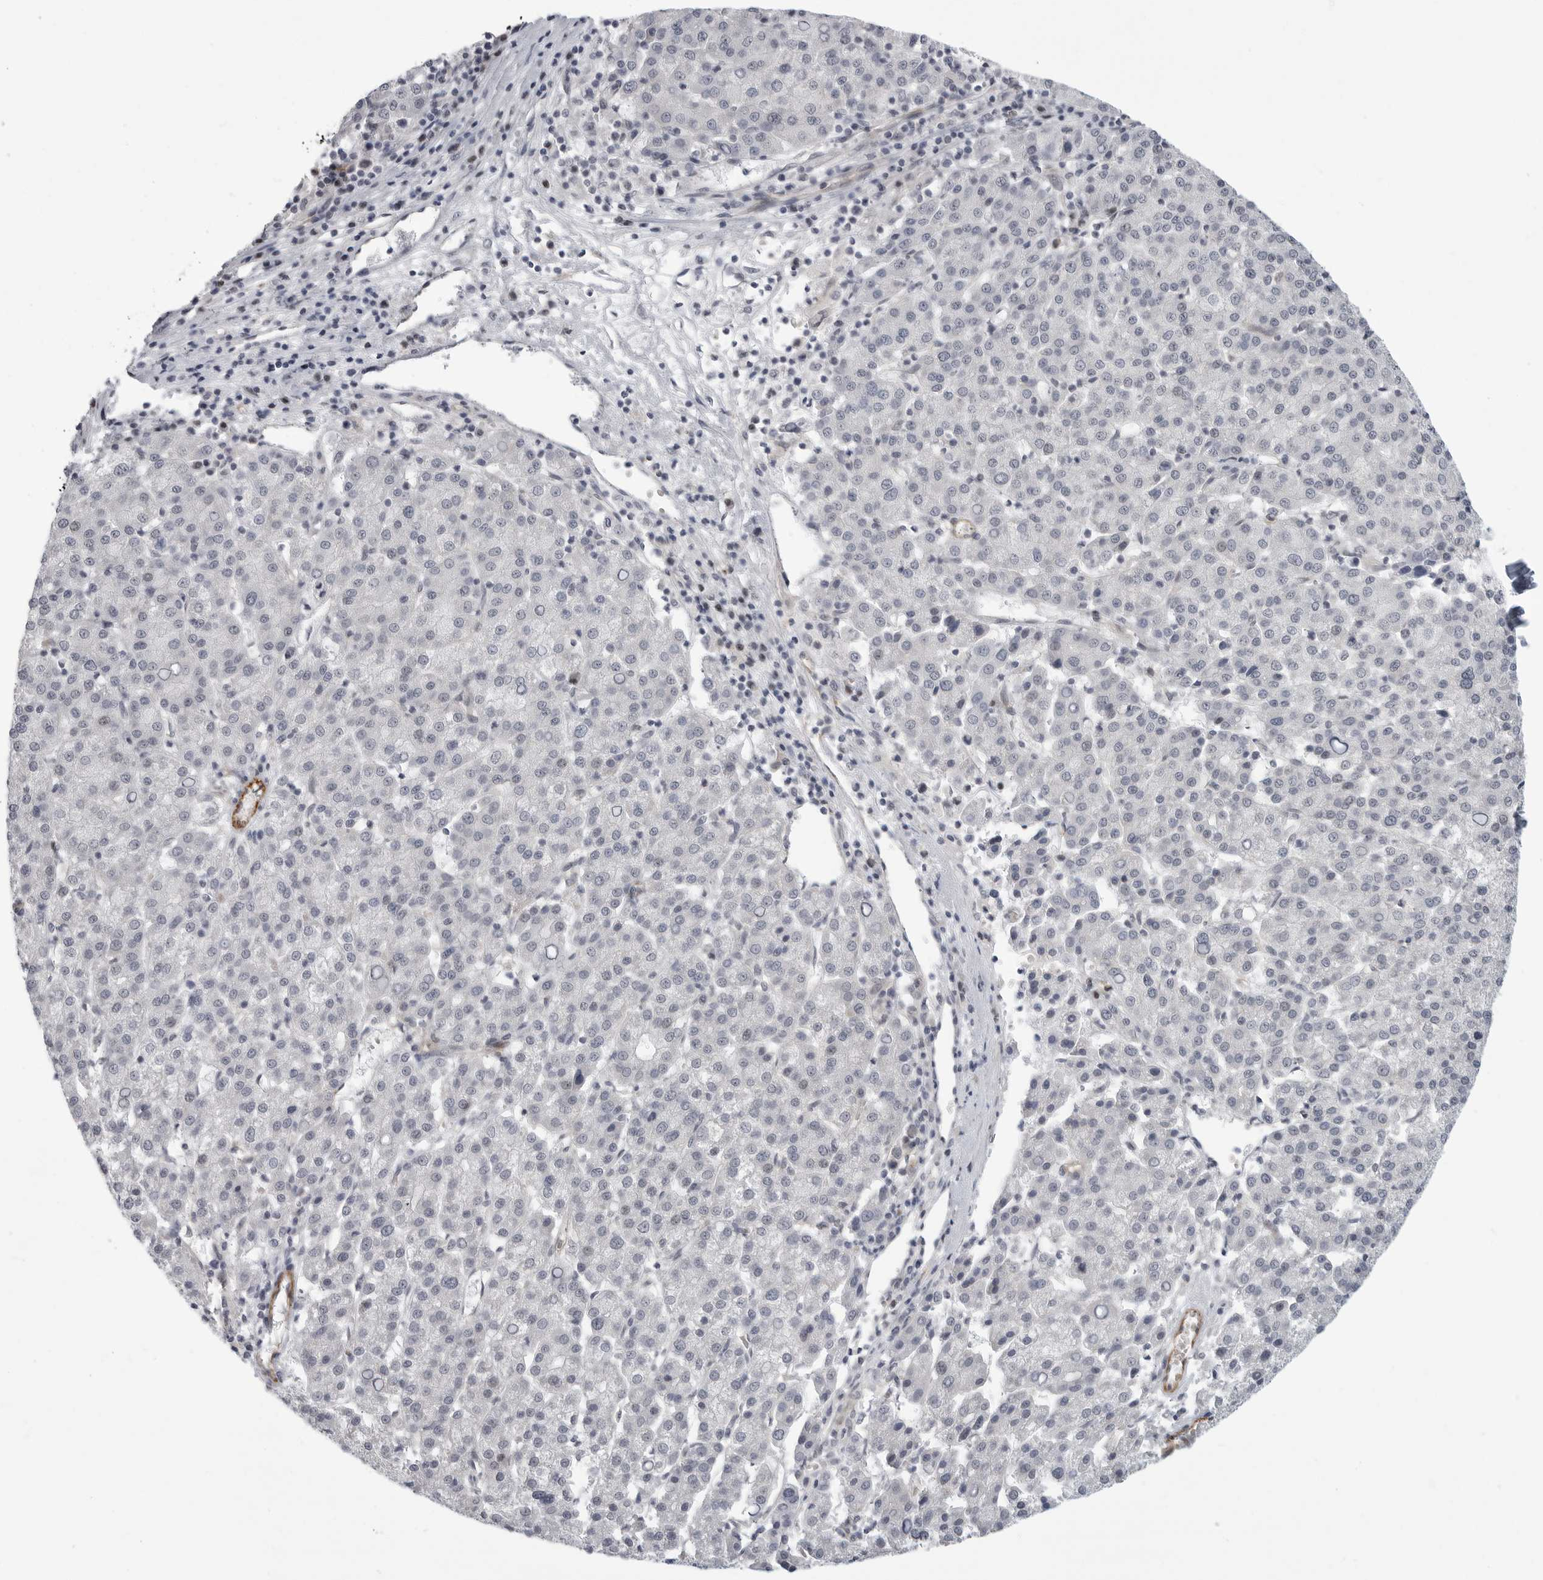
{"staining": {"intensity": "negative", "quantity": "none", "location": "none"}, "tissue": "liver cancer", "cell_type": "Tumor cells", "image_type": "cancer", "snomed": [{"axis": "morphology", "description": "Carcinoma, Hepatocellular, NOS"}, {"axis": "topography", "description": "Liver"}], "caption": "Human hepatocellular carcinoma (liver) stained for a protein using IHC exhibits no expression in tumor cells.", "gene": "CEP295NL", "patient": {"sex": "female", "age": 58}}